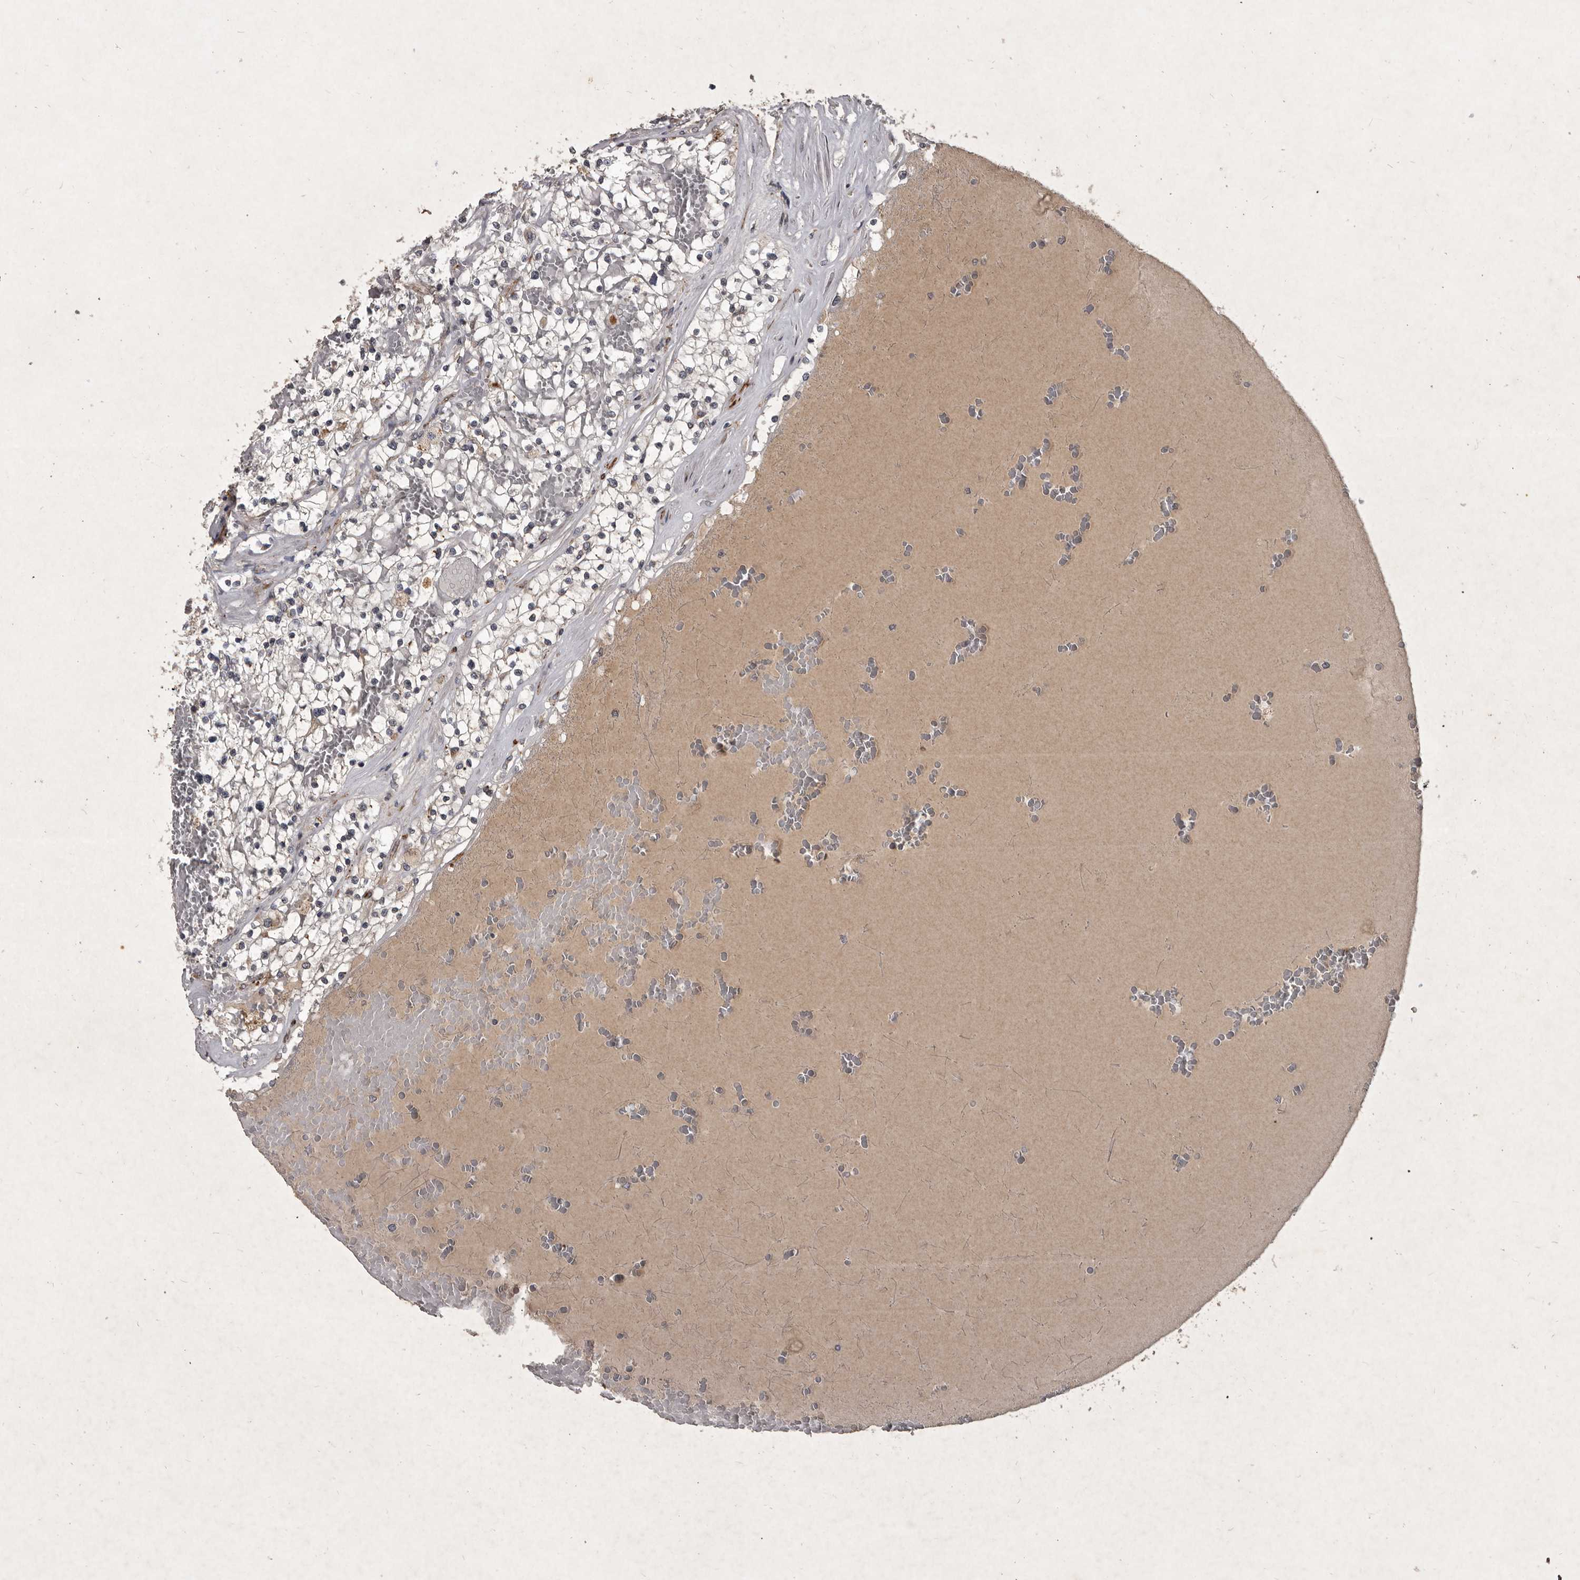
{"staining": {"intensity": "negative", "quantity": "none", "location": "none"}, "tissue": "renal cancer", "cell_type": "Tumor cells", "image_type": "cancer", "snomed": [{"axis": "morphology", "description": "Normal tissue, NOS"}, {"axis": "morphology", "description": "Adenocarcinoma, NOS"}, {"axis": "topography", "description": "Kidney"}], "caption": "This is an immunohistochemistry (IHC) histopathology image of renal adenocarcinoma. There is no staining in tumor cells.", "gene": "MRPS15", "patient": {"sex": "male", "age": 68}}